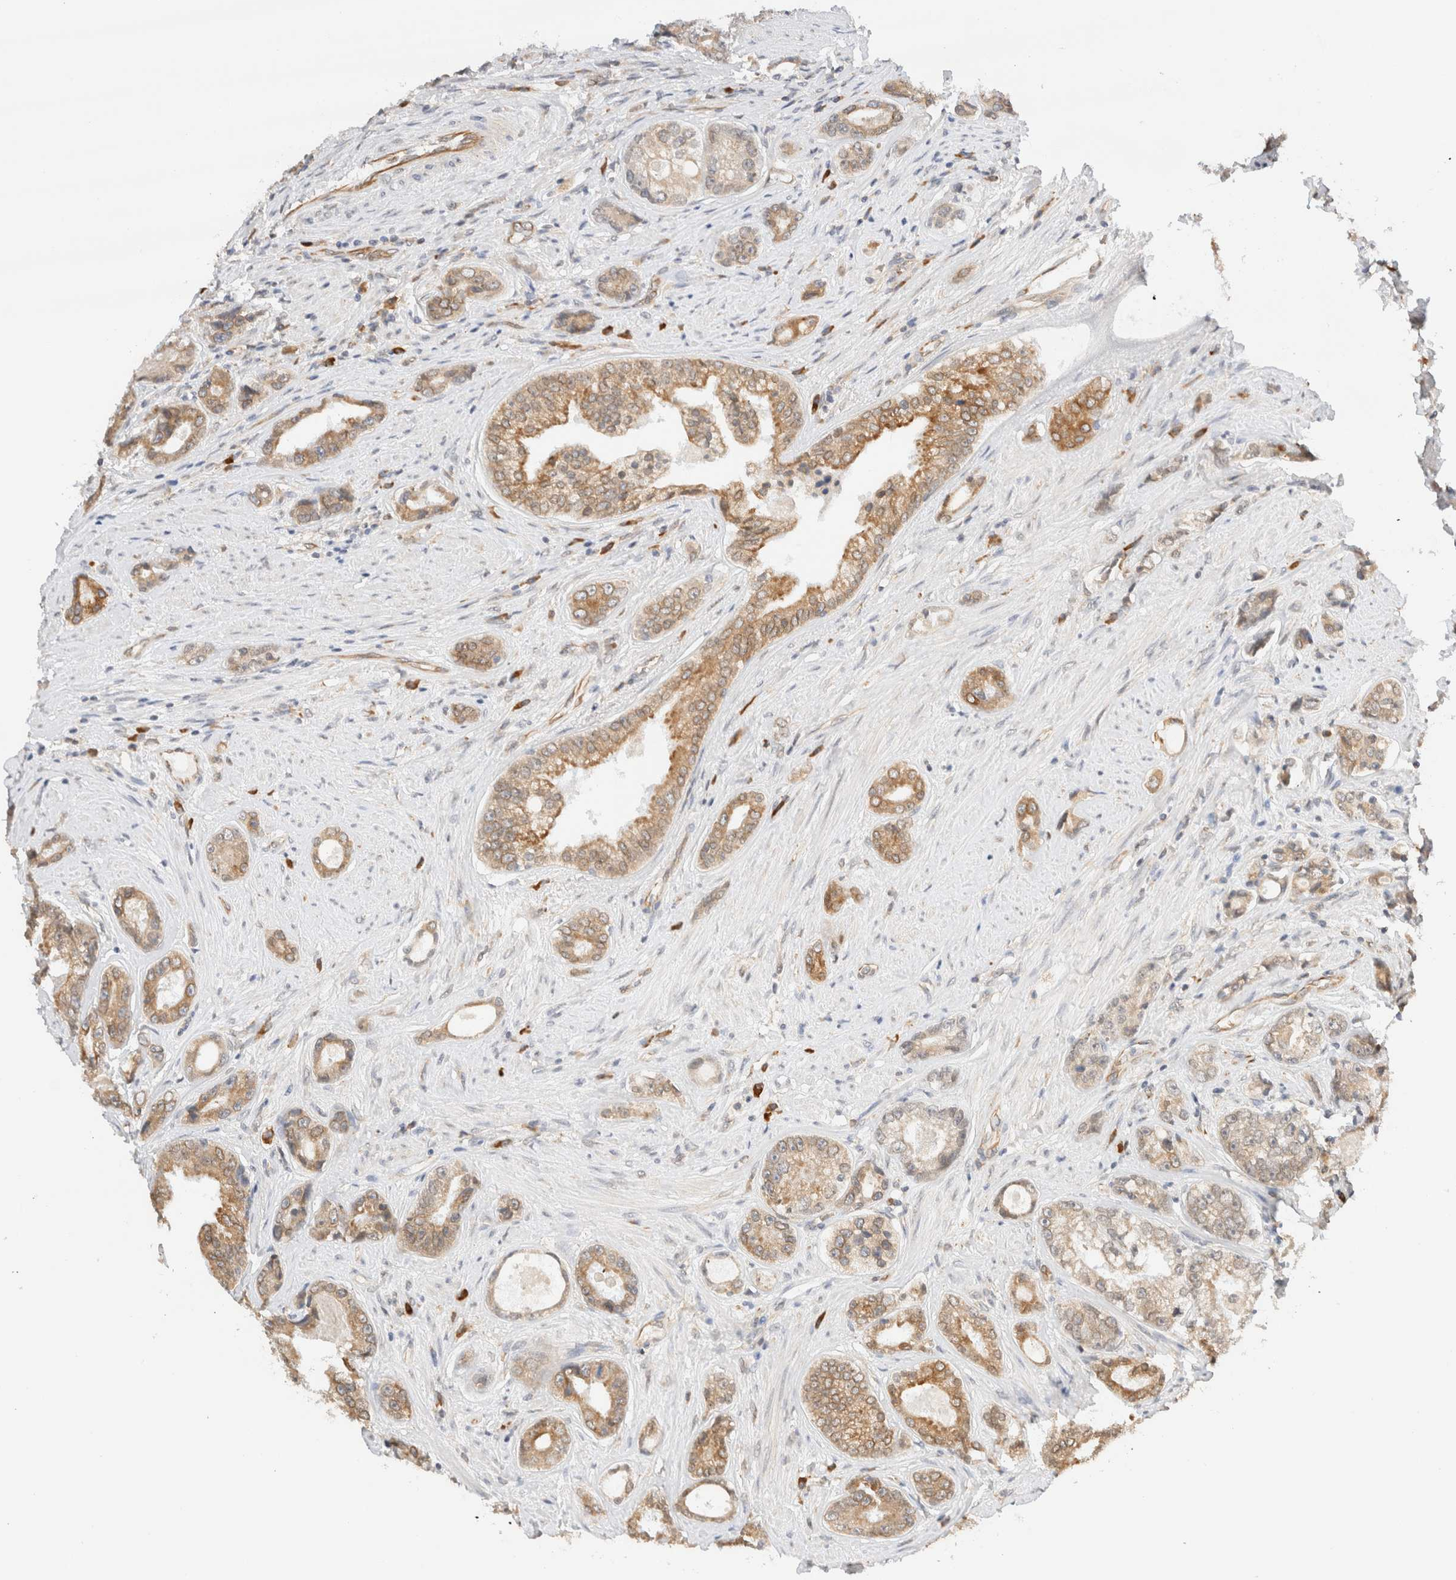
{"staining": {"intensity": "moderate", "quantity": "<25%", "location": "cytoplasmic/membranous"}, "tissue": "prostate cancer", "cell_type": "Tumor cells", "image_type": "cancer", "snomed": [{"axis": "morphology", "description": "Adenocarcinoma, High grade"}, {"axis": "topography", "description": "Prostate"}], "caption": "Tumor cells exhibit moderate cytoplasmic/membranous staining in approximately <25% of cells in prostate cancer (high-grade adenocarcinoma).", "gene": "SYVN1", "patient": {"sex": "male", "age": 61}}